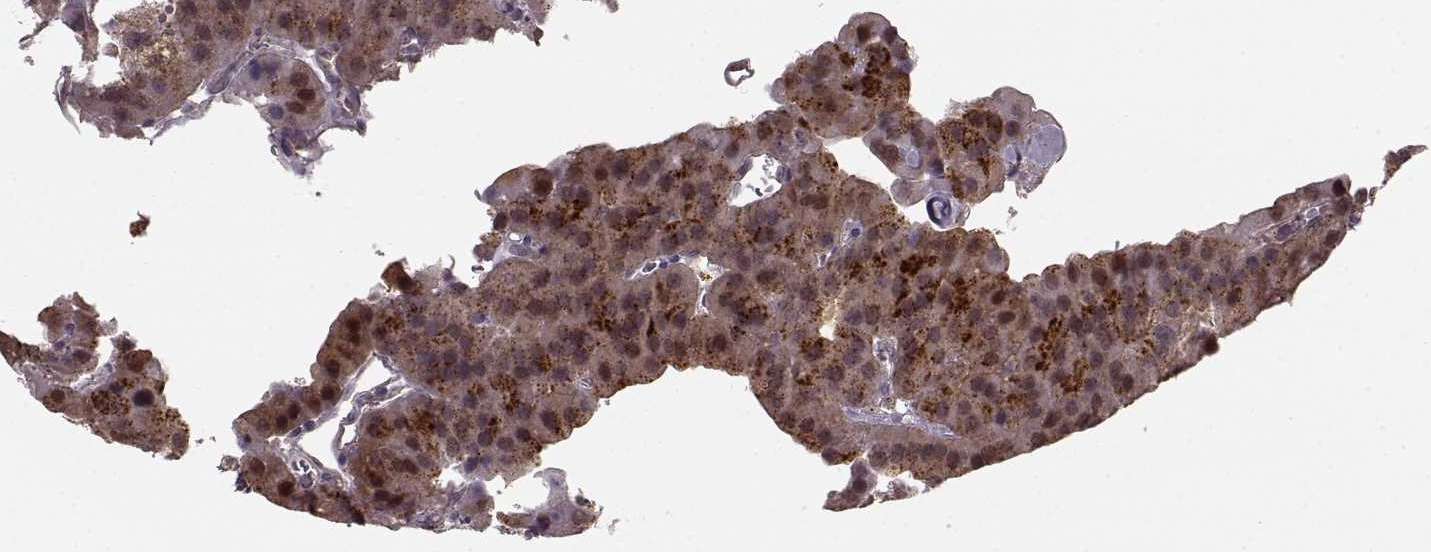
{"staining": {"intensity": "moderate", "quantity": ">75%", "location": "cytoplasmic/membranous"}, "tissue": "parathyroid gland", "cell_type": "Glandular cells", "image_type": "normal", "snomed": [{"axis": "morphology", "description": "Normal tissue, NOS"}, {"axis": "morphology", "description": "Adenoma, NOS"}, {"axis": "topography", "description": "Parathyroid gland"}], "caption": "A high-resolution micrograph shows IHC staining of normal parathyroid gland, which demonstrates moderate cytoplasmic/membranous expression in about >75% of glandular cells.", "gene": "GSS", "patient": {"sex": "female", "age": 86}}